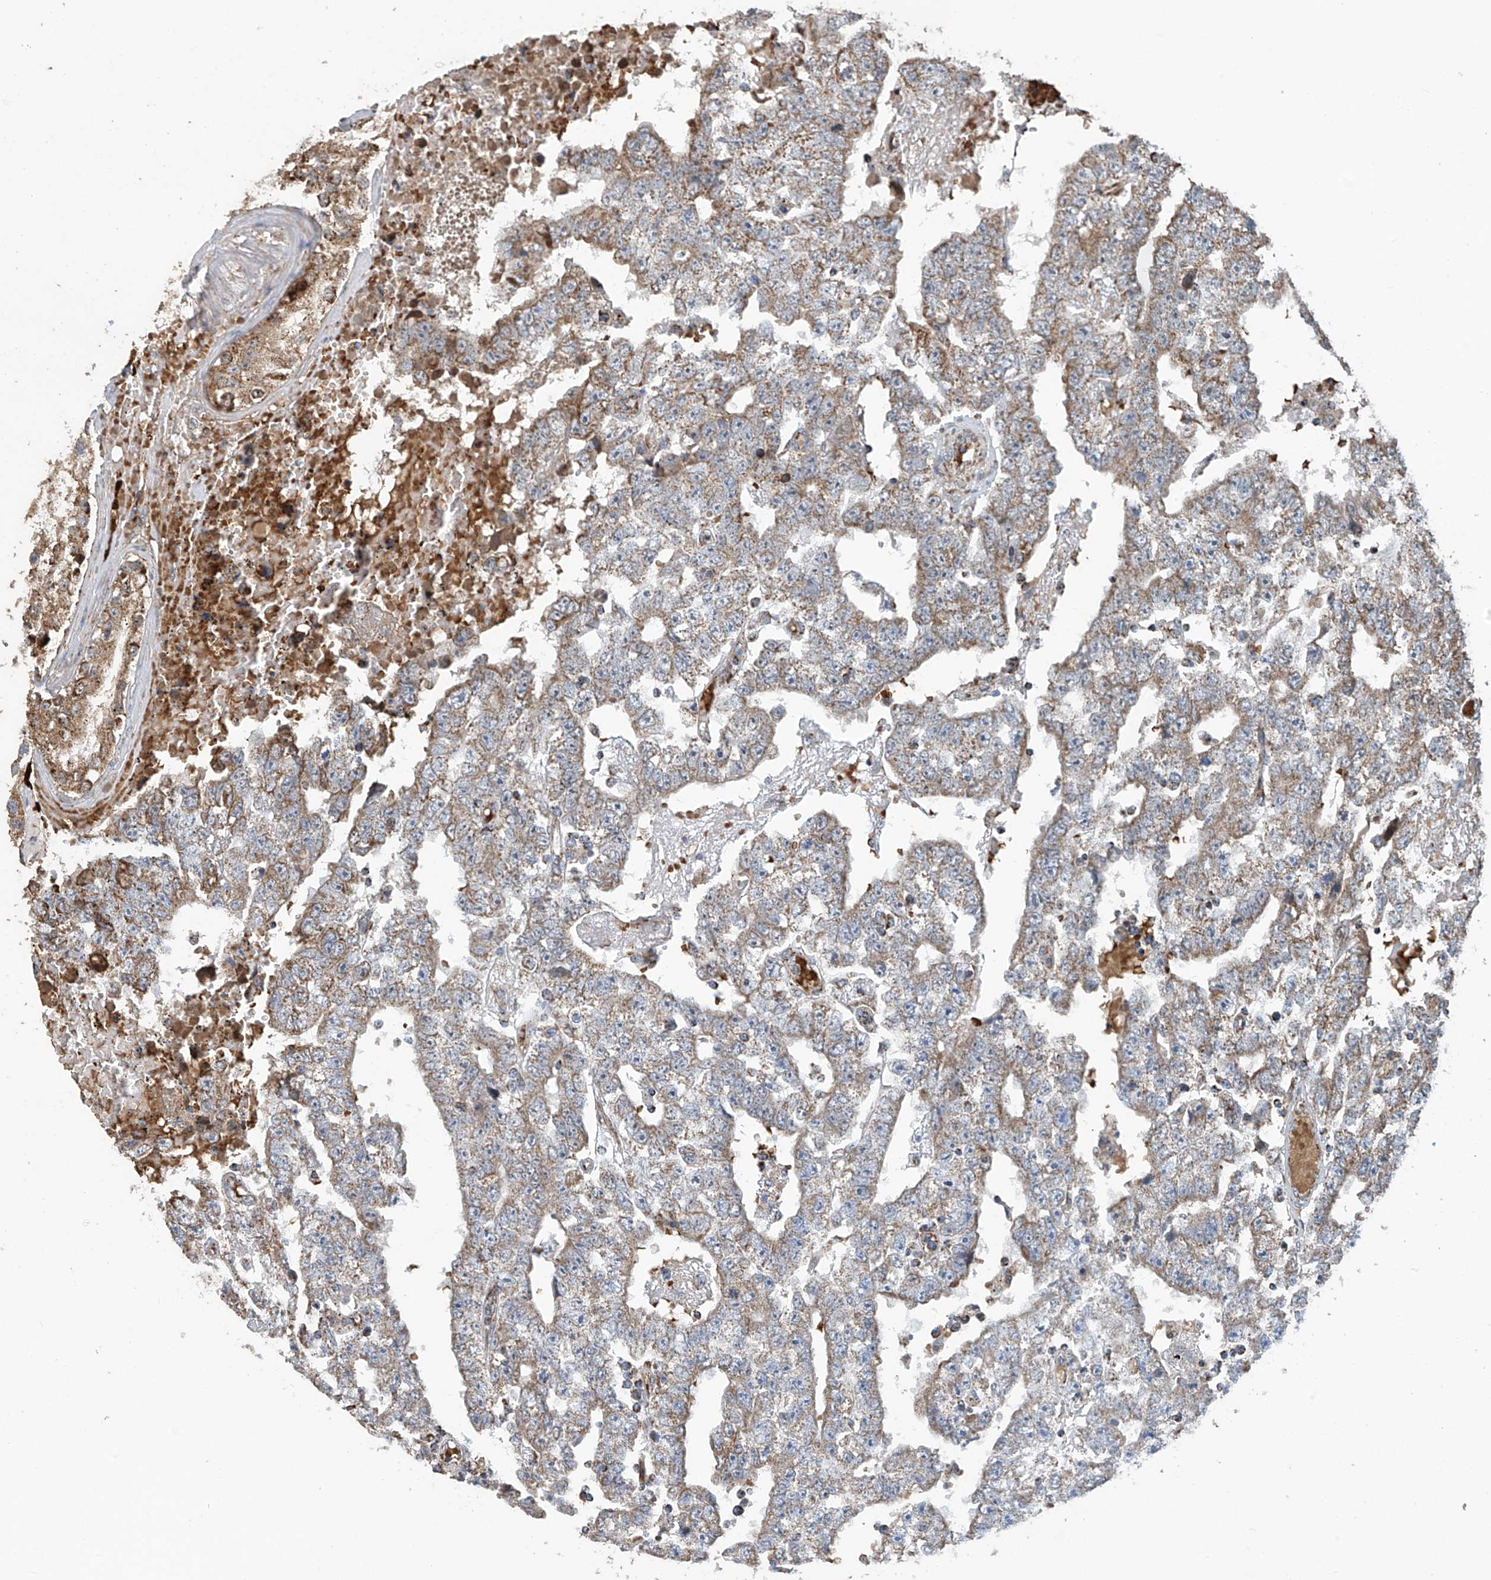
{"staining": {"intensity": "moderate", "quantity": "25%-75%", "location": "cytoplasmic/membranous"}, "tissue": "testis cancer", "cell_type": "Tumor cells", "image_type": "cancer", "snomed": [{"axis": "morphology", "description": "Carcinoma, Embryonal, NOS"}, {"axis": "topography", "description": "Testis"}], "caption": "A histopathology image showing moderate cytoplasmic/membranous expression in about 25%-75% of tumor cells in testis embryonal carcinoma, as visualized by brown immunohistochemical staining.", "gene": "COMMD1", "patient": {"sex": "male", "age": 25}}